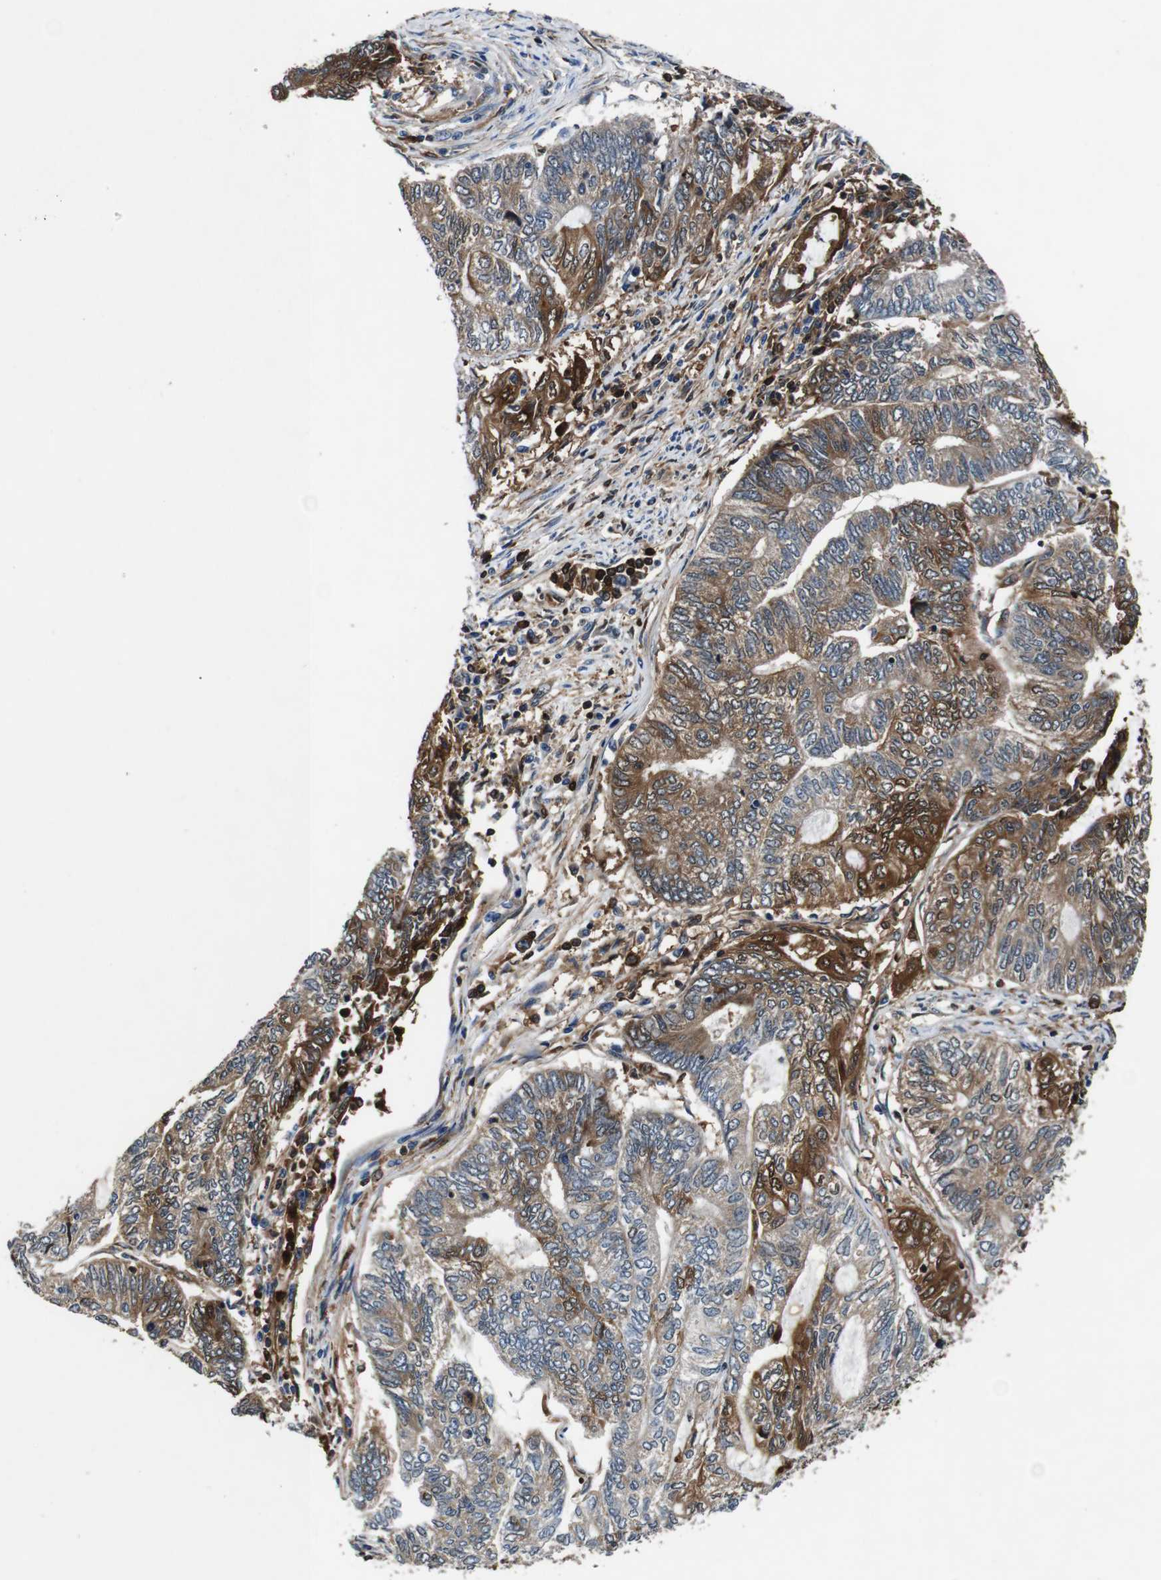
{"staining": {"intensity": "strong", "quantity": "25%-75%", "location": "cytoplasmic/membranous,nuclear"}, "tissue": "endometrial cancer", "cell_type": "Tumor cells", "image_type": "cancer", "snomed": [{"axis": "morphology", "description": "Adenocarcinoma, NOS"}, {"axis": "topography", "description": "Uterus"}, {"axis": "topography", "description": "Endometrium"}], "caption": "The immunohistochemical stain shows strong cytoplasmic/membranous and nuclear staining in tumor cells of endometrial cancer tissue.", "gene": "ANXA1", "patient": {"sex": "female", "age": 70}}